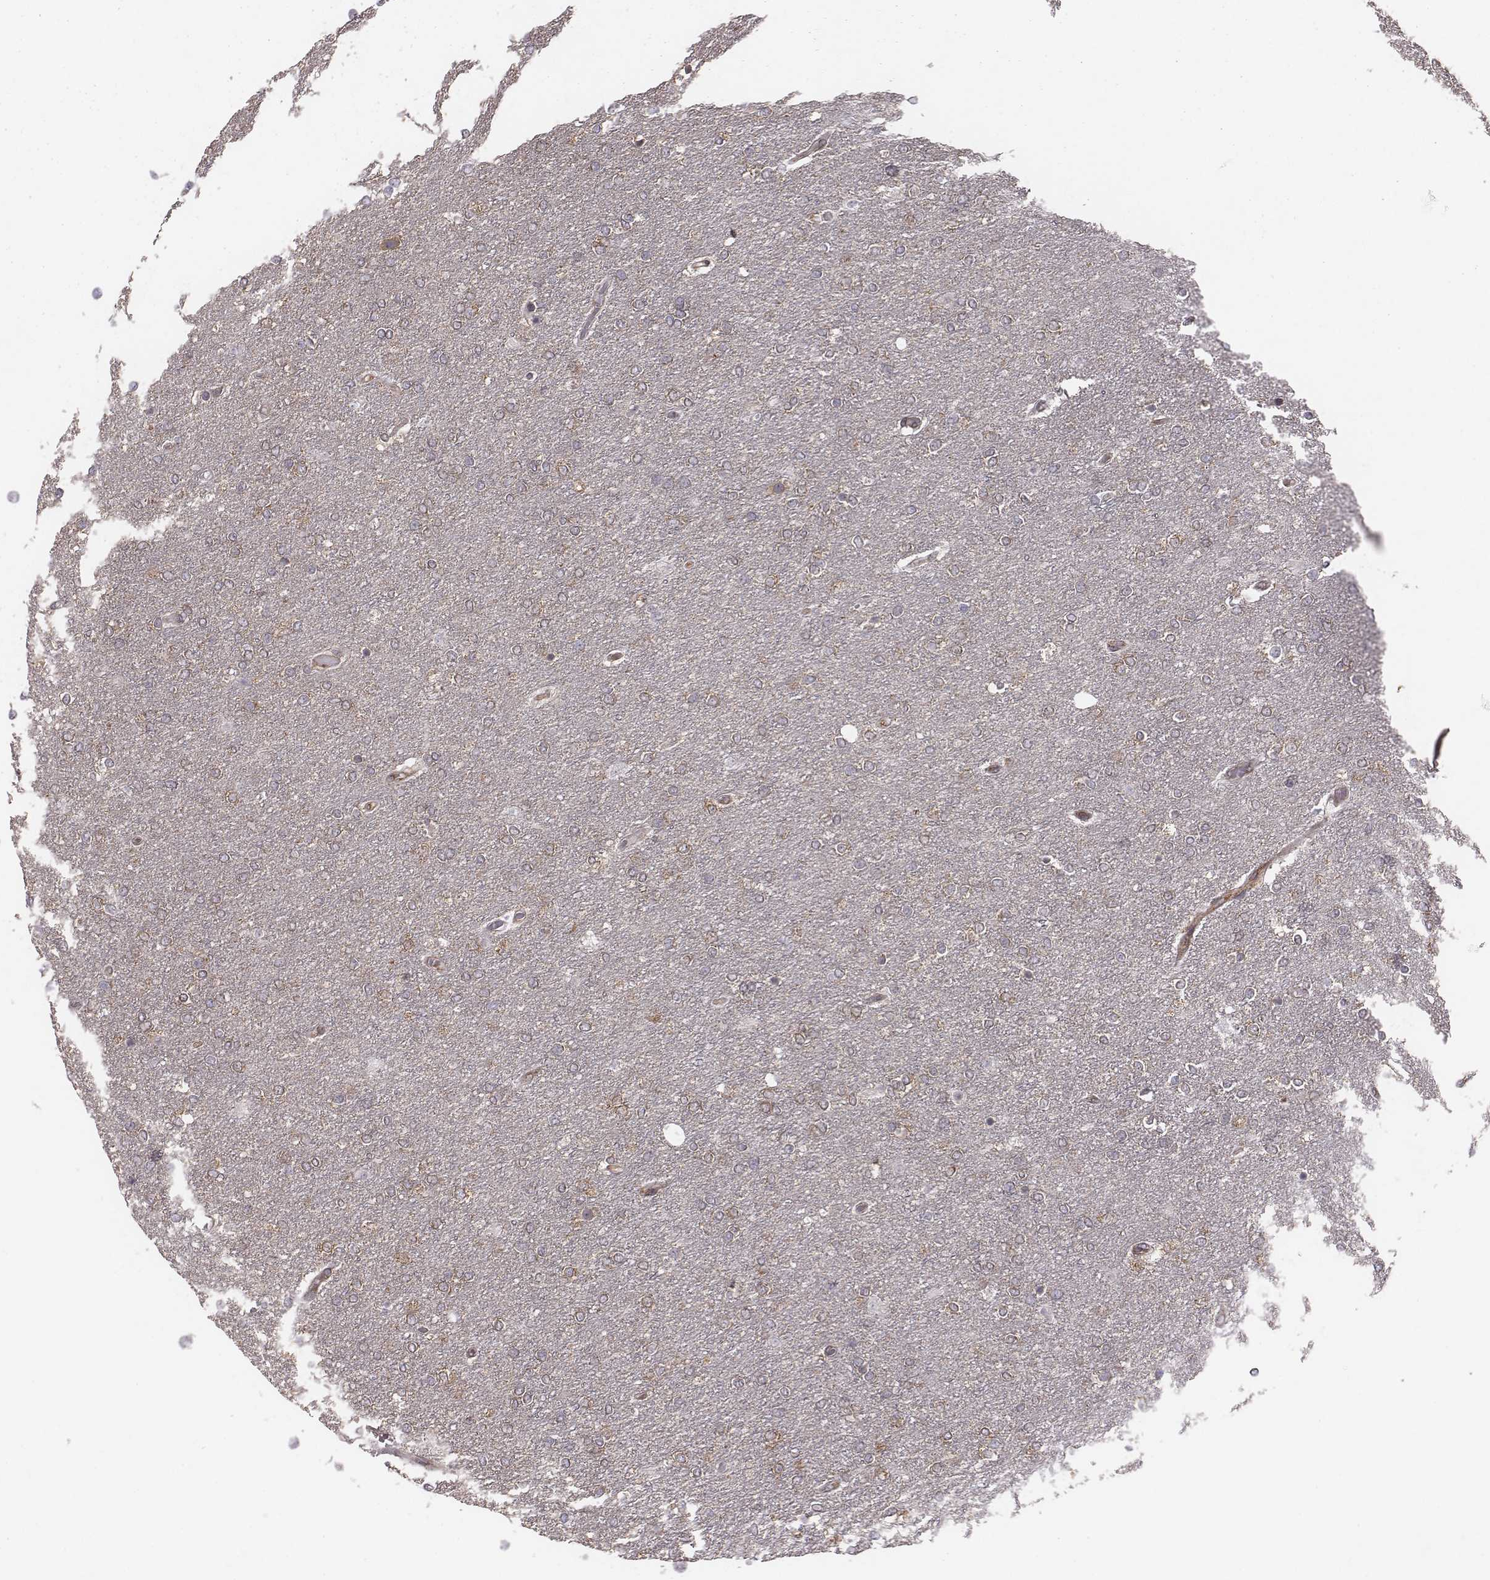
{"staining": {"intensity": "weak", "quantity": "25%-75%", "location": "cytoplasmic/membranous"}, "tissue": "glioma", "cell_type": "Tumor cells", "image_type": "cancer", "snomed": [{"axis": "morphology", "description": "Glioma, malignant, High grade"}, {"axis": "topography", "description": "Brain"}], "caption": "Tumor cells reveal low levels of weak cytoplasmic/membranous expression in approximately 25%-75% of cells in human malignant glioma (high-grade).", "gene": "TXLNA", "patient": {"sex": "female", "age": 61}}